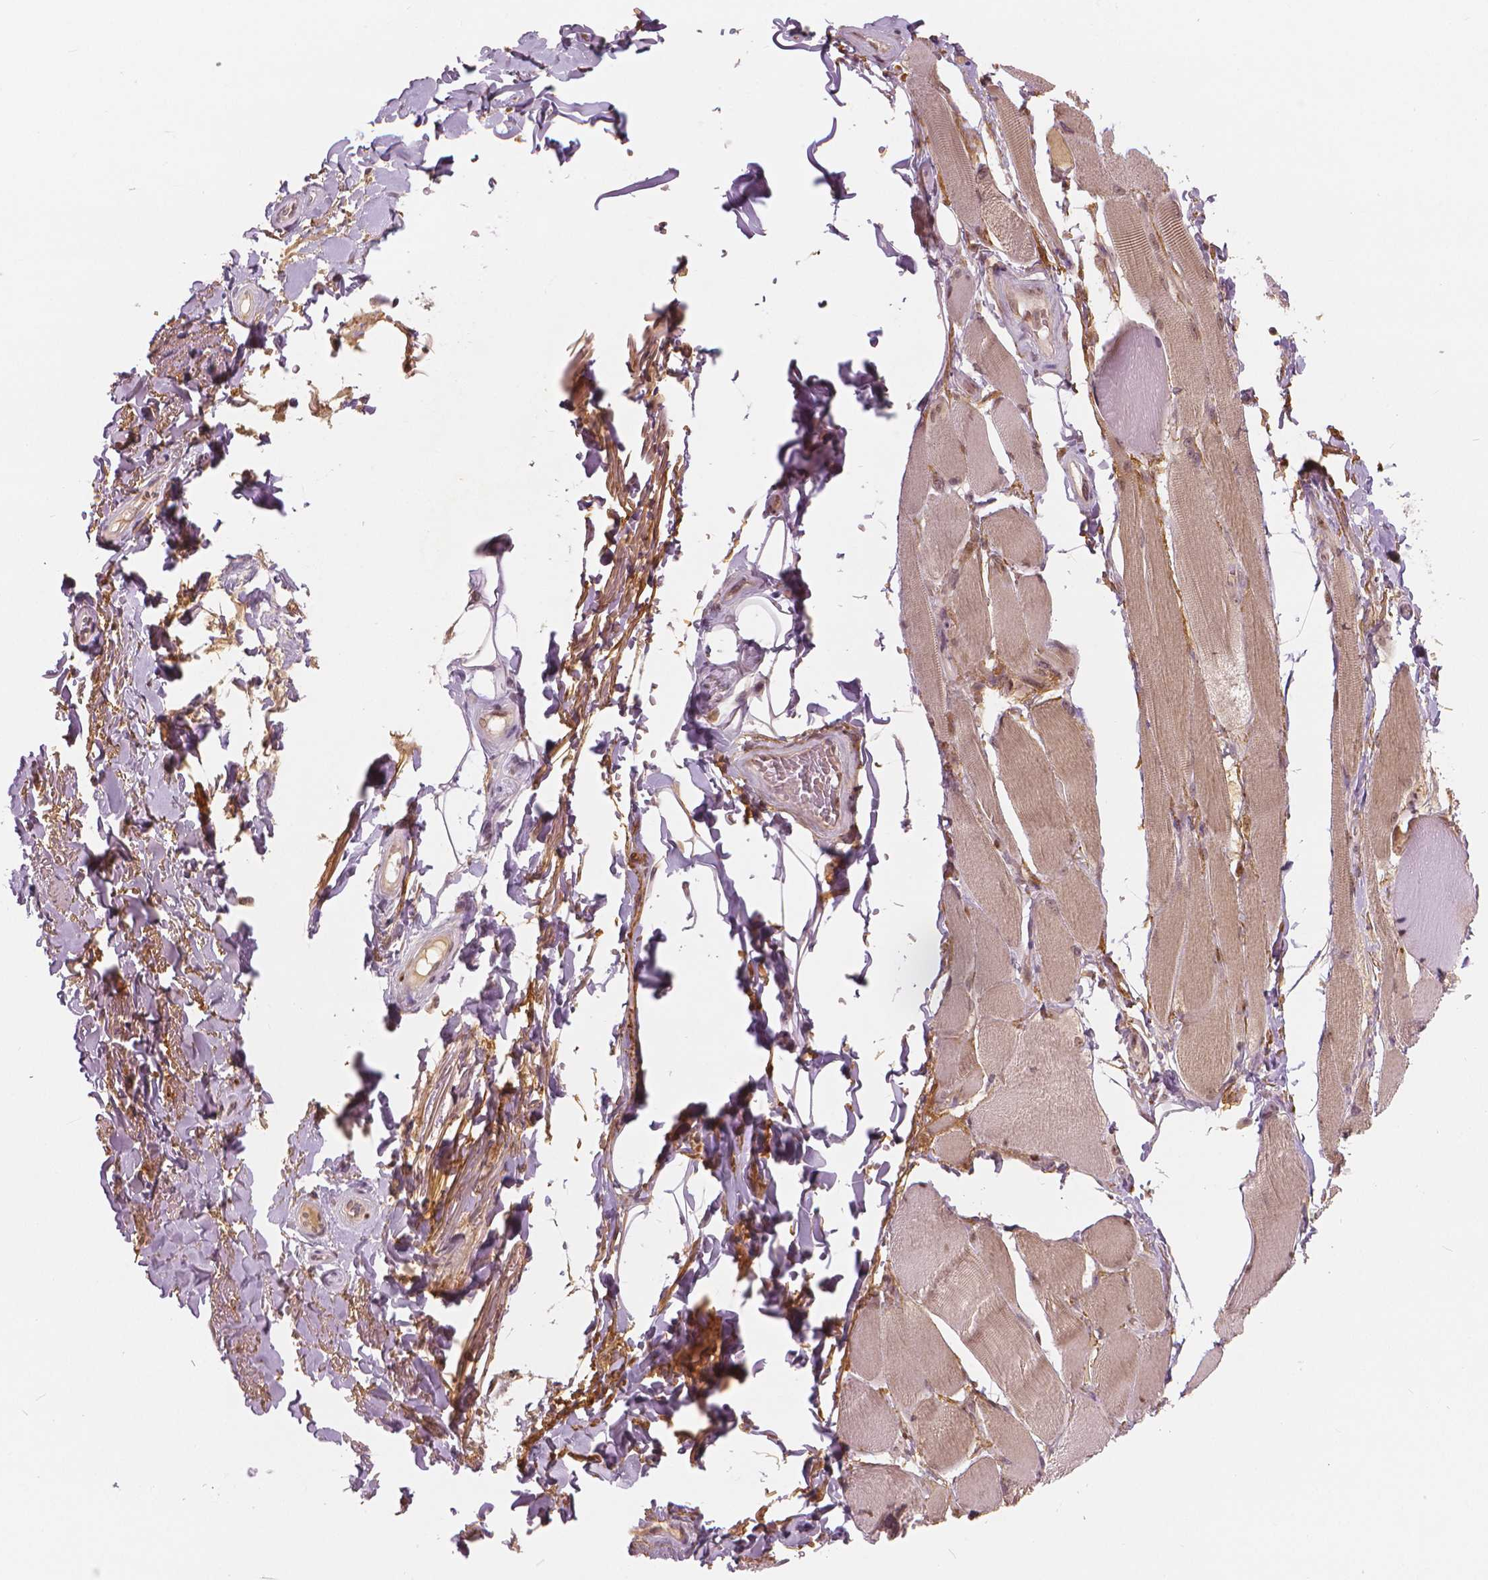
{"staining": {"intensity": "moderate", "quantity": "25%-75%", "location": "cytoplasmic/membranous,nuclear"}, "tissue": "skeletal muscle", "cell_type": "Myocytes", "image_type": "normal", "snomed": [{"axis": "morphology", "description": "Normal tissue, NOS"}, {"axis": "topography", "description": "Skeletal muscle"}, {"axis": "topography", "description": "Anal"}, {"axis": "topography", "description": "Peripheral nerve tissue"}], "caption": "A photomicrograph of skeletal muscle stained for a protein demonstrates moderate cytoplasmic/membranous,nuclear brown staining in myocytes. Using DAB (3,3'-diaminobenzidine) (brown) and hematoxylin (blue) stains, captured at high magnification using brightfield microscopy.", "gene": "NSD2", "patient": {"sex": "male", "age": 53}}